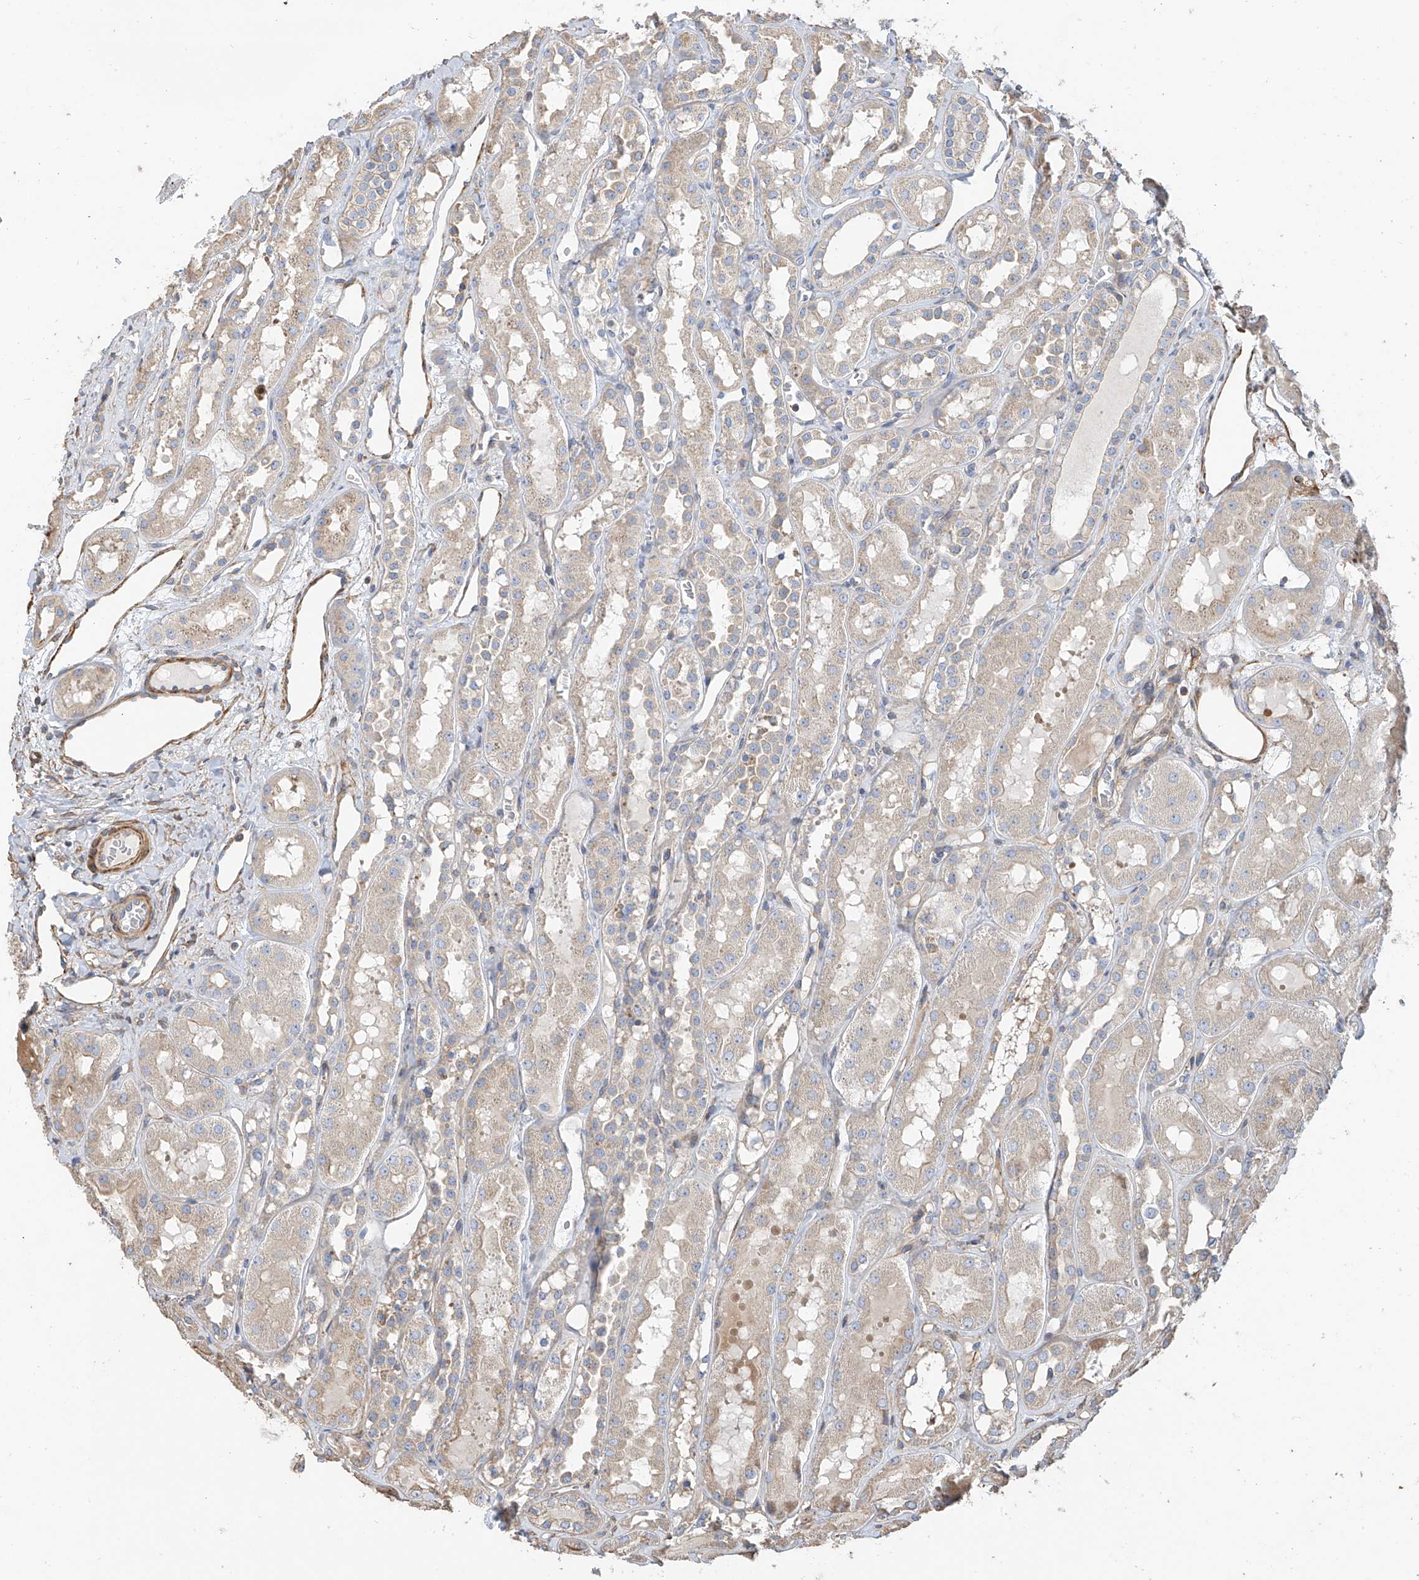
{"staining": {"intensity": "moderate", "quantity": "<25%", "location": "cytoplasmic/membranous"}, "tissue": "kidney", "cell_type": "Cells in glomeruli", "image_type": "normal", "snomed": [{"axis": "morphology", "description": "Normal tissue, NOS"}, {"axis": "topography", "description": "Kidney"}], "caption": "Protein staining demonstrates moderate cytoplasmic/membranous positivity in approximately <25% of cells in glomeruli in benign kidney. Nuclei are stained in blue.", "gene": "SLC43A3", "patient": {"sex": "male", "age": 16}}